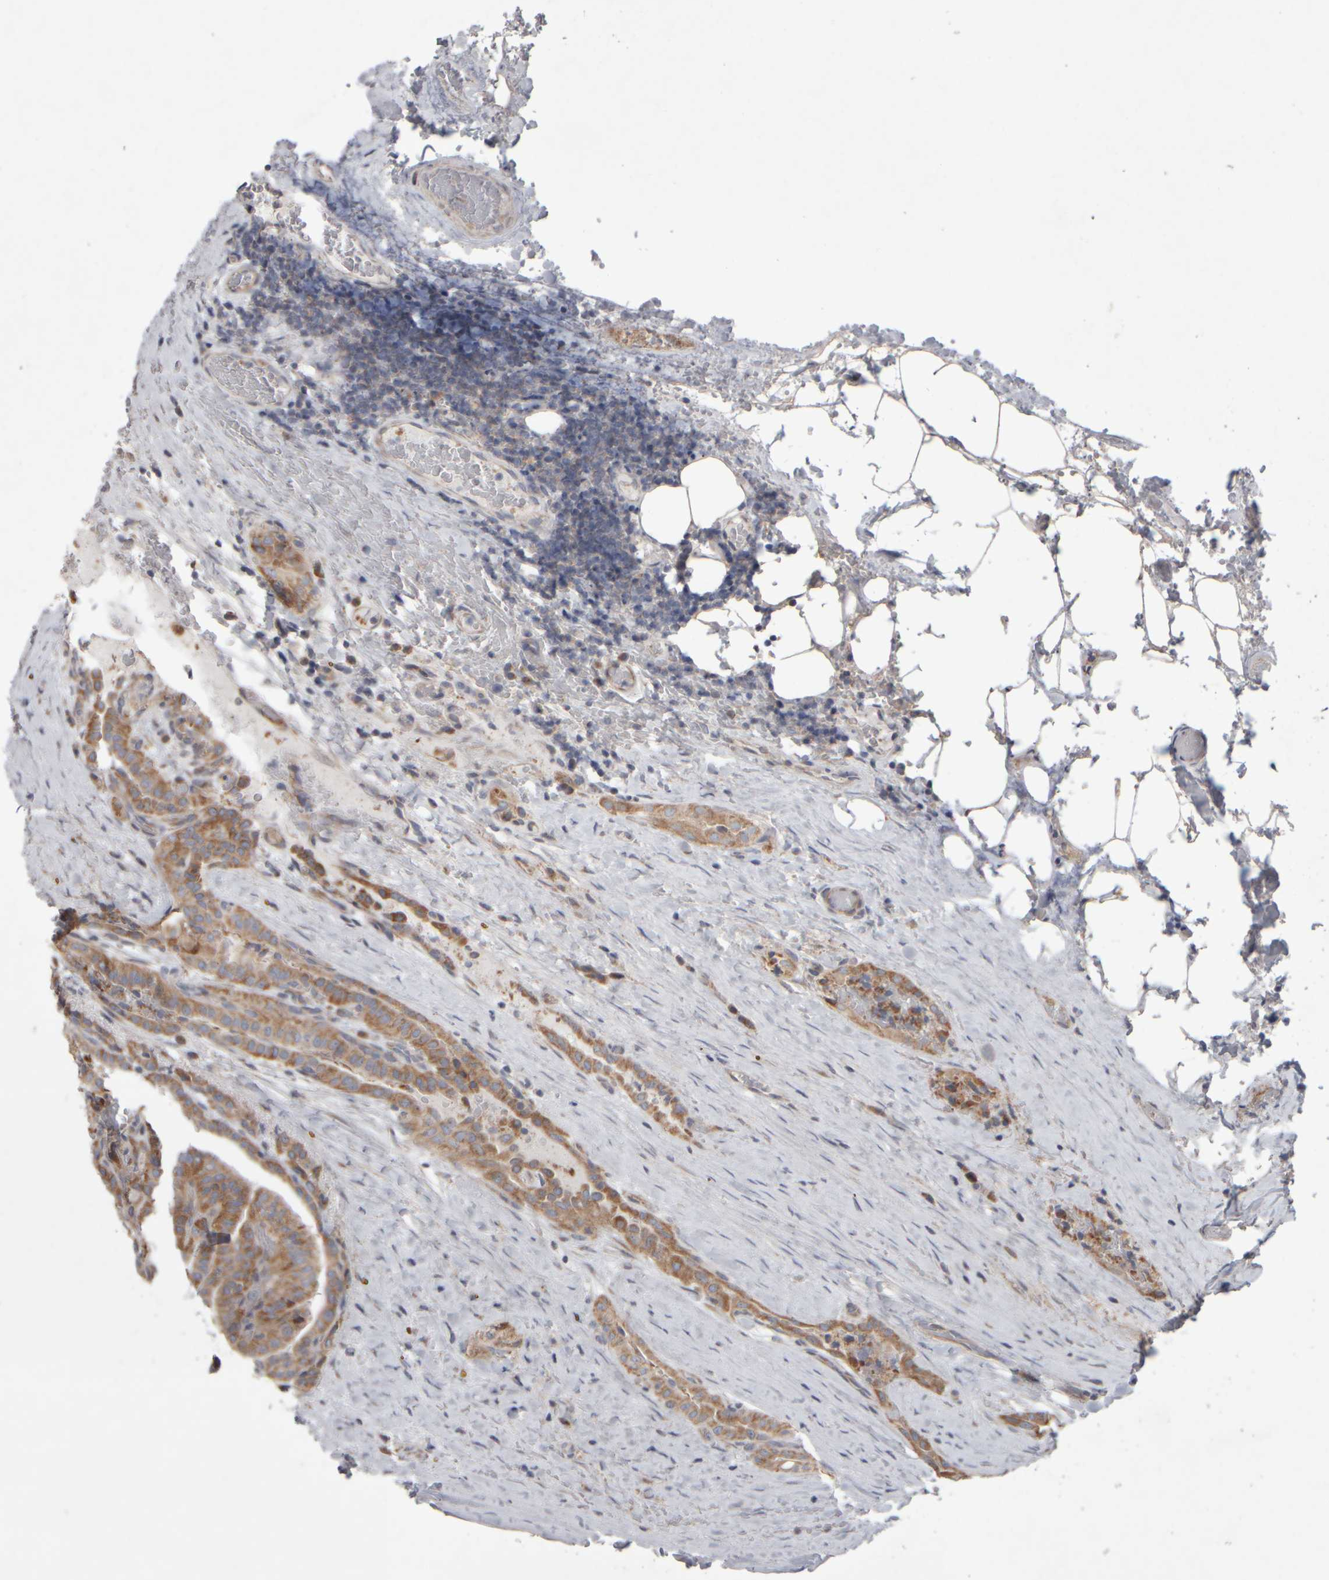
{"staining": {"intensity": "moderate", "quantity": ">75%", "location": "cytoplasmic/membranous"}, "tissue": "thyroid cancer", "cell_type": "Tumor cells", "image_type": "cancer", "snomed": [{"axis": "morphology", "description": "Papillary adenocarcinoma, NOS"}, {"axis": "topography", "description": "Thyroid gland"}], "caption": "Protein staining shows moderate cytoplasmic/membranous positivity in approximately >75% of tumor cells in papillary adenocarcinoma (thyroid).", "gene": "SCO1", "patient": {"sex": "male", "age": 77}}